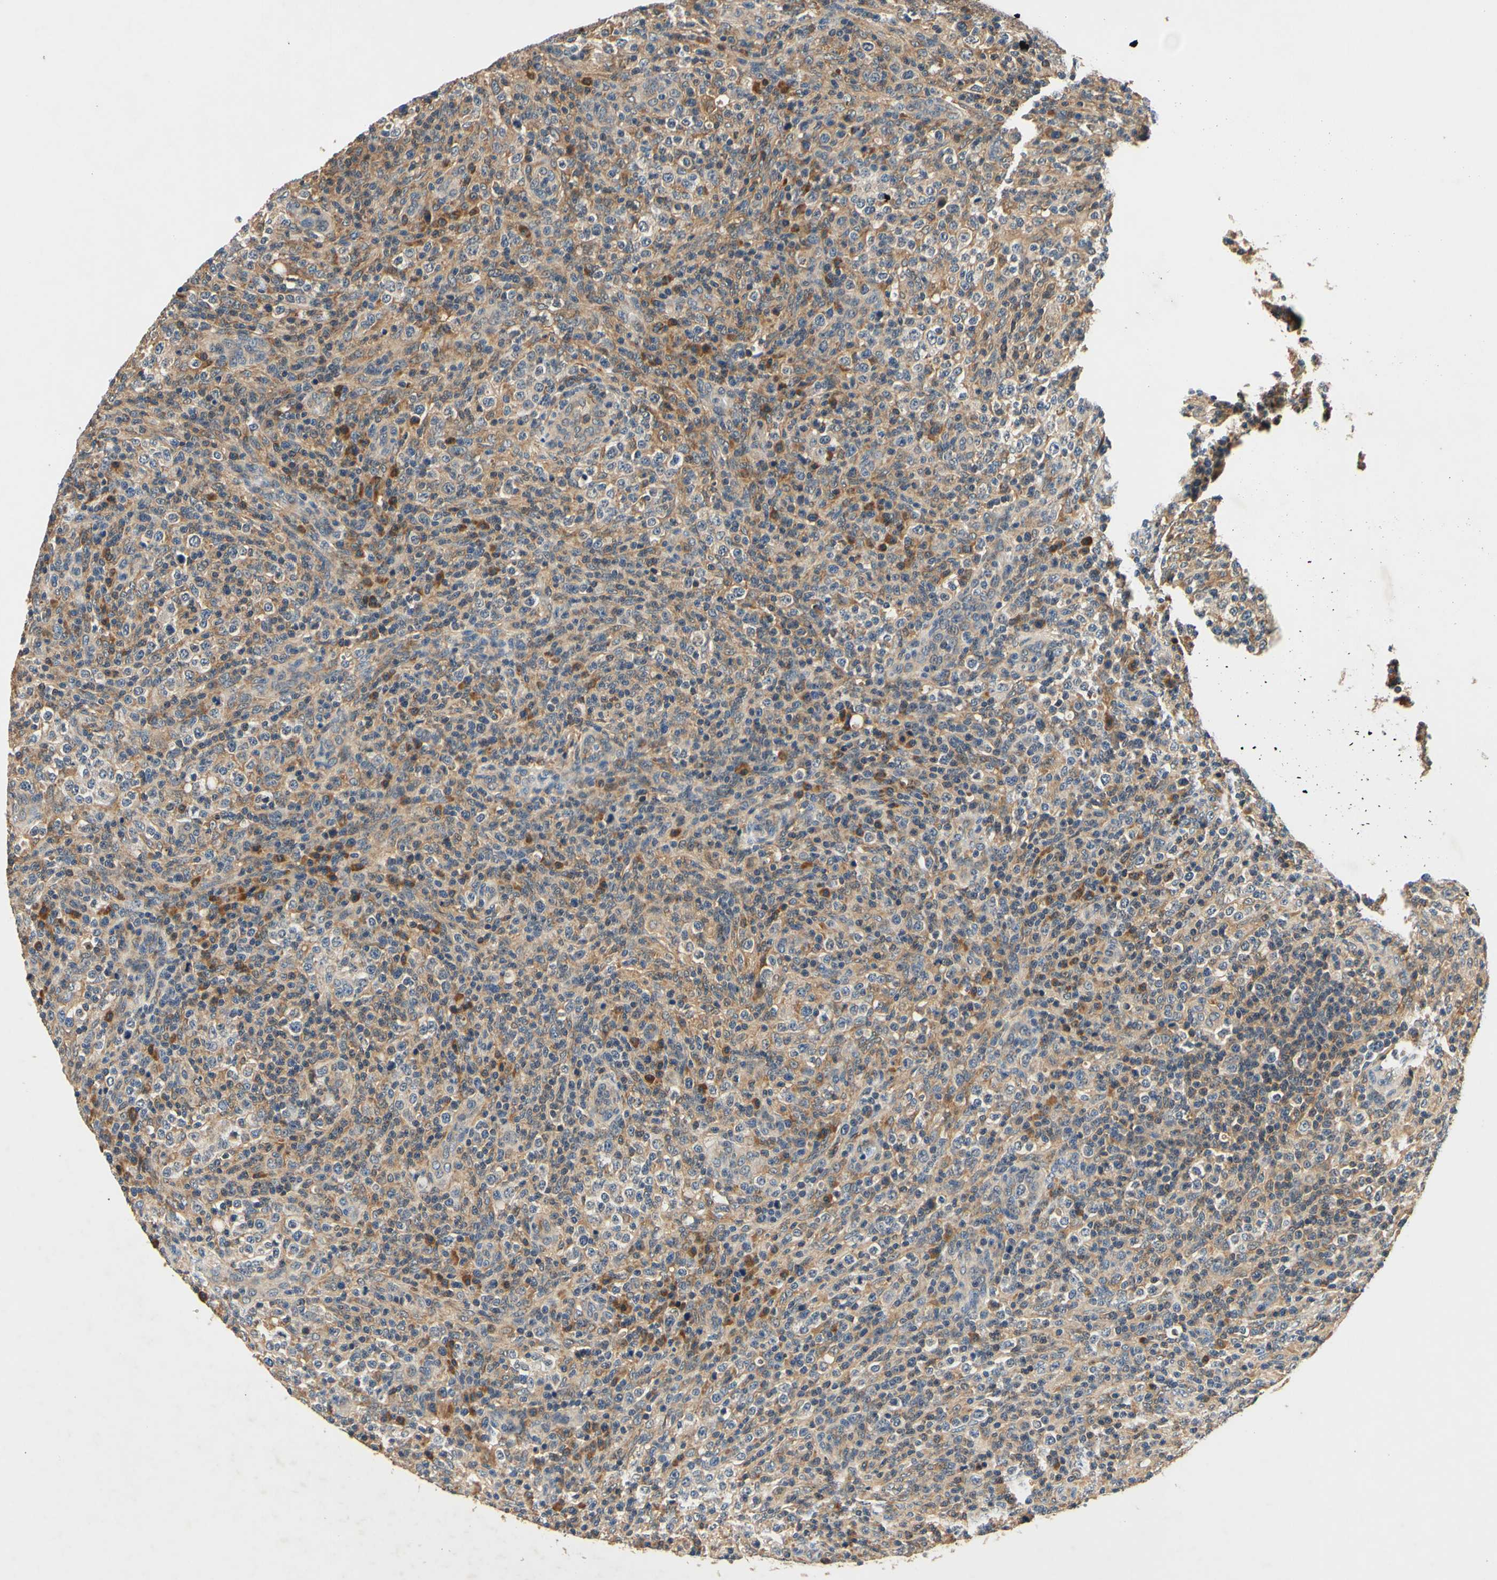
{"staining": {"intensity": "moderate", "quantity": "<25%", "location": "cytoplasmic/membranous"}, "tissue": "lymphoma", "cell_type": "Tumor cells", "image_type": "cancer", "snomed": [{"axis": "morphology", "description": "Malignant lymphoma, non-Hodgkin's type, High grade"}, {"axis": "topography", "description": "Lymph node"}], "caption": "IHC of human malignant lymphoma, non-Hodgkin's type (high-grade) demonstrates low levels of moderate cytoplasmic/membranous positivity in about <25% of tumor cells.", "gene": "PLA2G4A", "patient": {"sex": "female", "age": 76}}